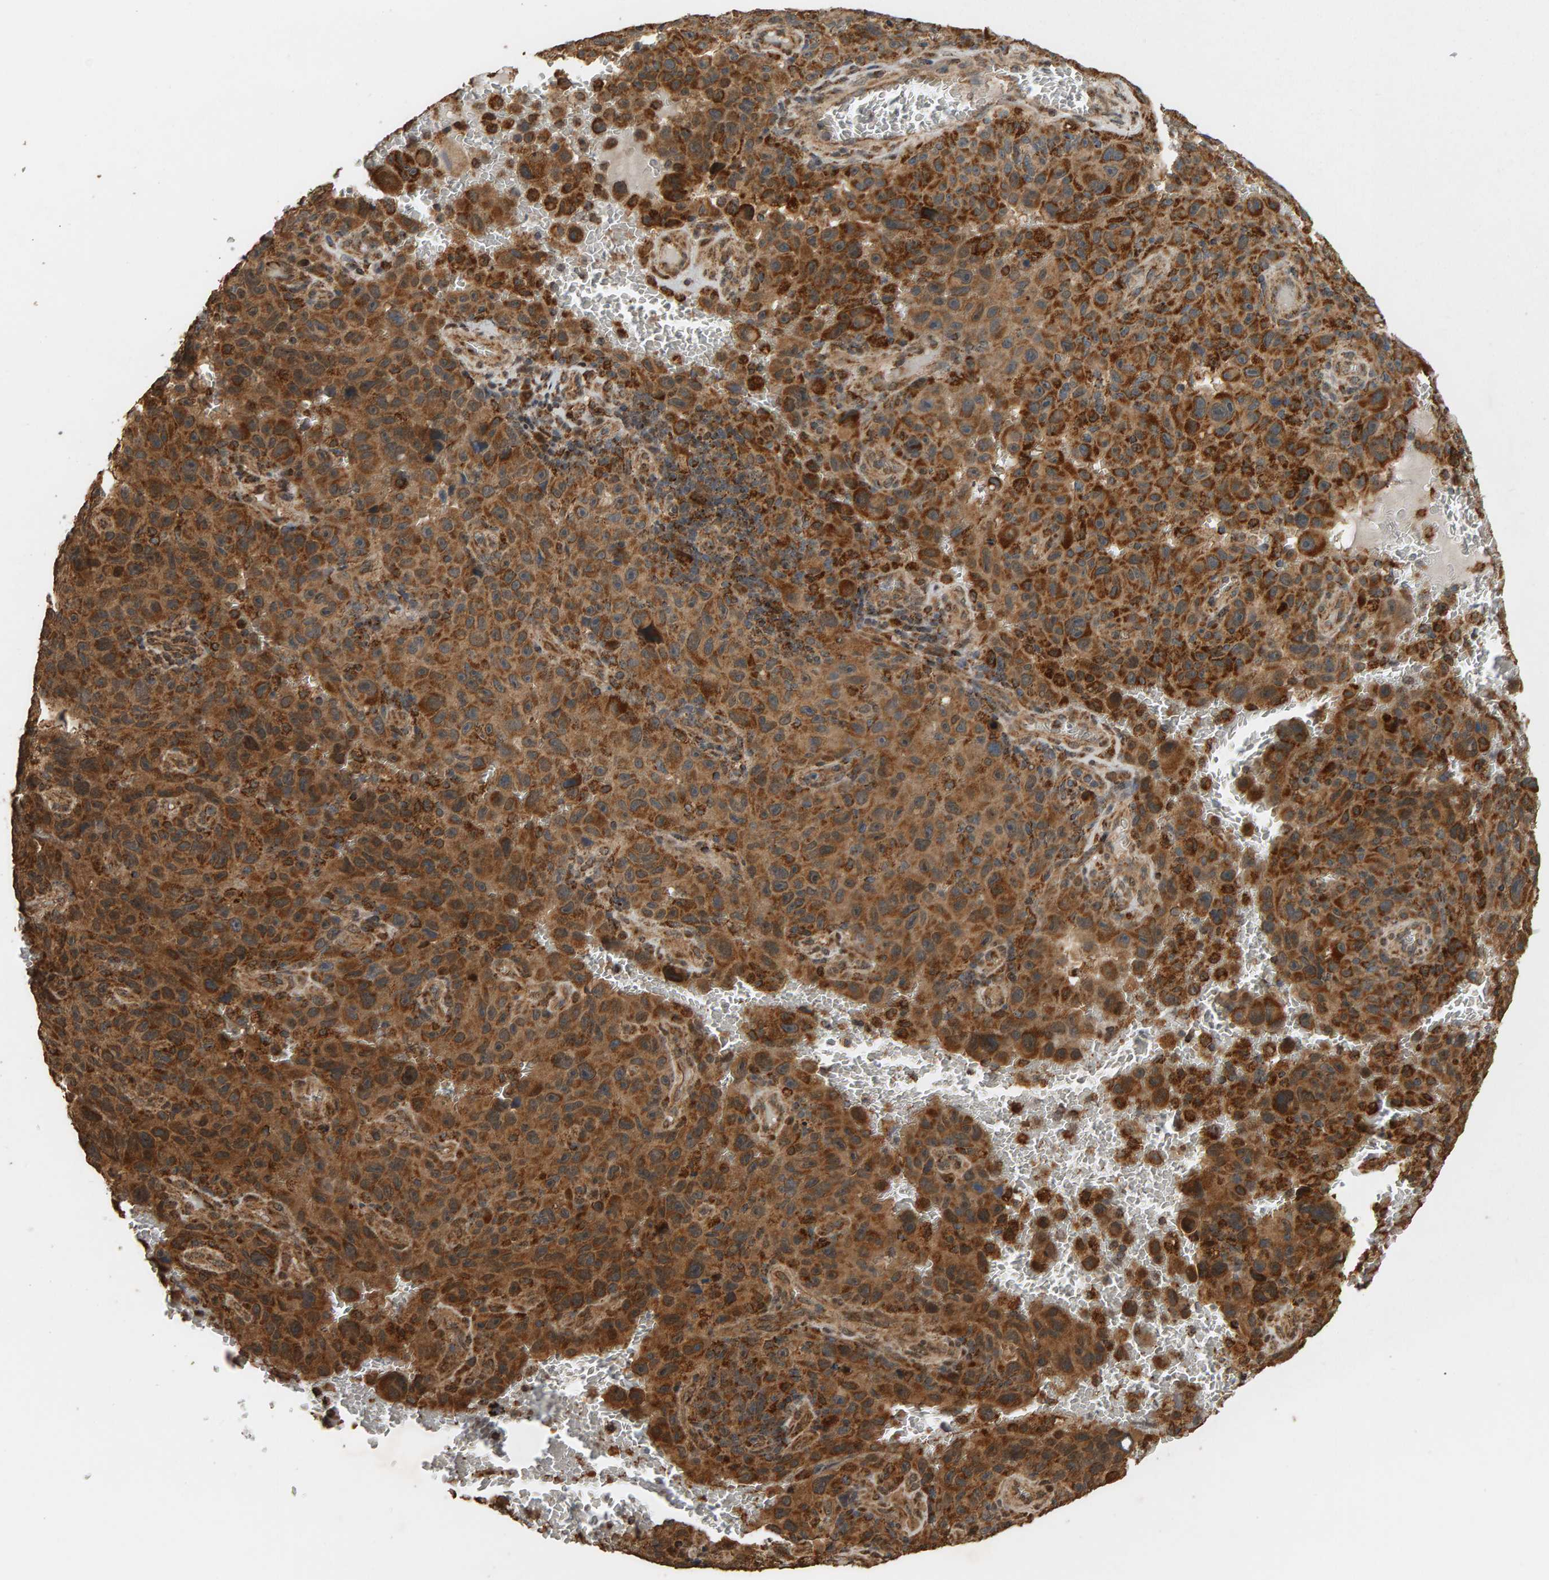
{"staining": {"intensity": "strong", "quantity": ">75%", "location": "cytoplasmic/membranous"}, "tissue": "melanoma", "cell_type": "Tumor cells", "image_type": "cancer", "snomed": [{"axis": "morphology", "description": "Malignant melanoma, NOS"}, {"axis": "topography", "description": "Skin"}], "caption": "Protein staining of malignant melanoma tissue shows strong cytoplasmic/membranous positivity in about >75% of tumor cells.", "gene": "GSTK1", "patient": {"sex": "female", "age": 82}}